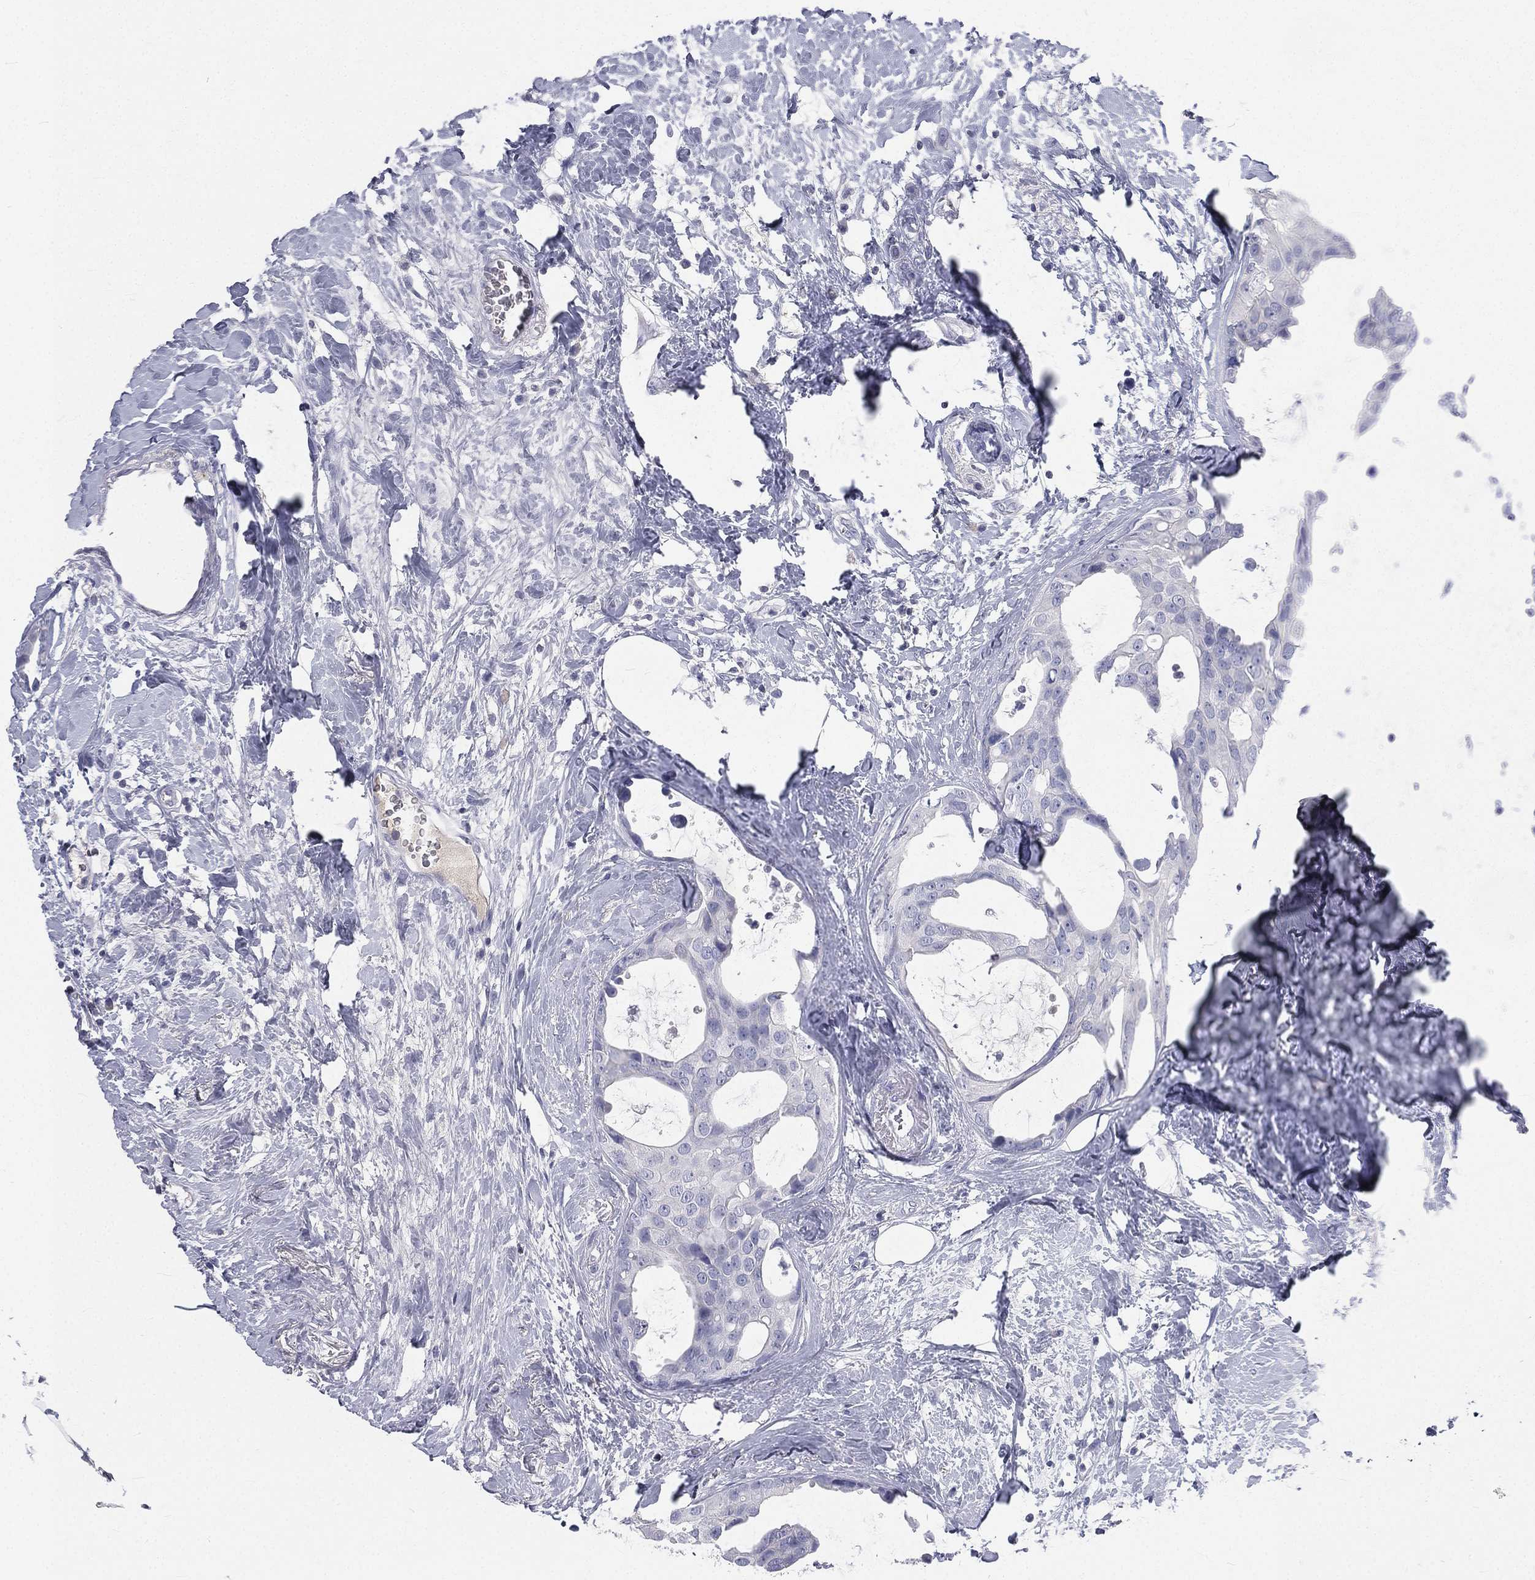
{"staining": {"intensity": "negative", "quantity": "none", "location": "none"}, "tissue": "breast cancer", "cell_type": "Tumor cells", "image_type": "cancer", "snomed": [{"axis": "morphology", "description": "Duct carcinoma"}, {"axis": "topography", "description": "Breast"}], "caption": "A histopathology image of human breast invasive ductal carcinoma is negative for staining in tumor cells. (DAB immunohistochemistry (IHC) with hematoxylin counter stain).", "gene": "CD3D", "patient": {"sex": "female", "age": 45}}